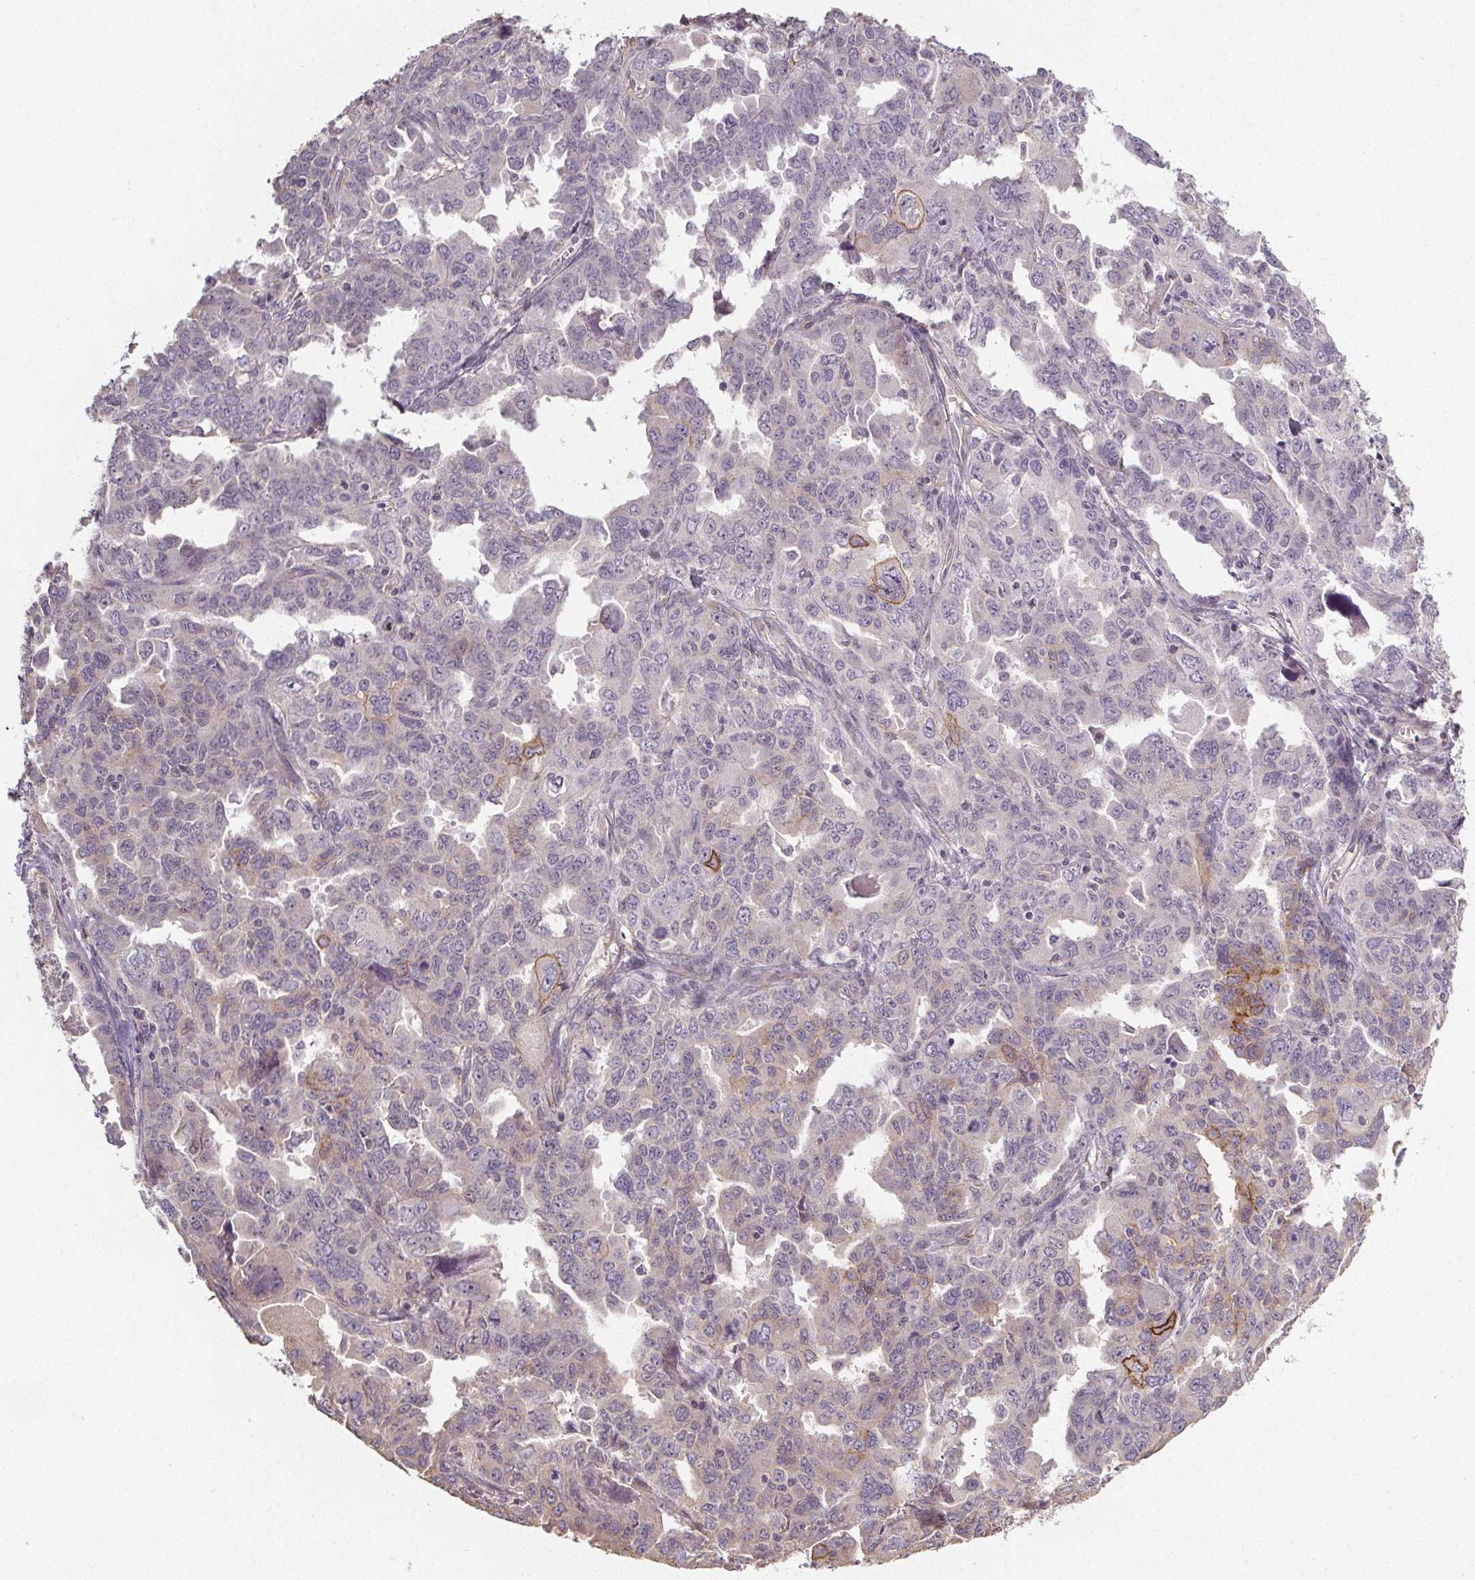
{"staining": {"intensity": "moderate", "quantity": "<25%", "location": "cytoplasmic/membranous"}, "tissue": "ovarian cancer", "cell_type": "Tumor cells", "image_type": "cancer", "snomed": [{"axis": "morphology", "description": "Adenocarcinoma, NOS"}, {"axis": "morphology", "description": "Carcinoma, endometroid"}, {"axis": "topography", "description": "Ovary"}], "caption": "A brown stain labels moderate cytoplasmic/membranous staining of a protein in adenocarcinoma (ovarian) tumor cells.", "gene": "SLC26A2", "patient": {"sex": "female", "age": 72}}